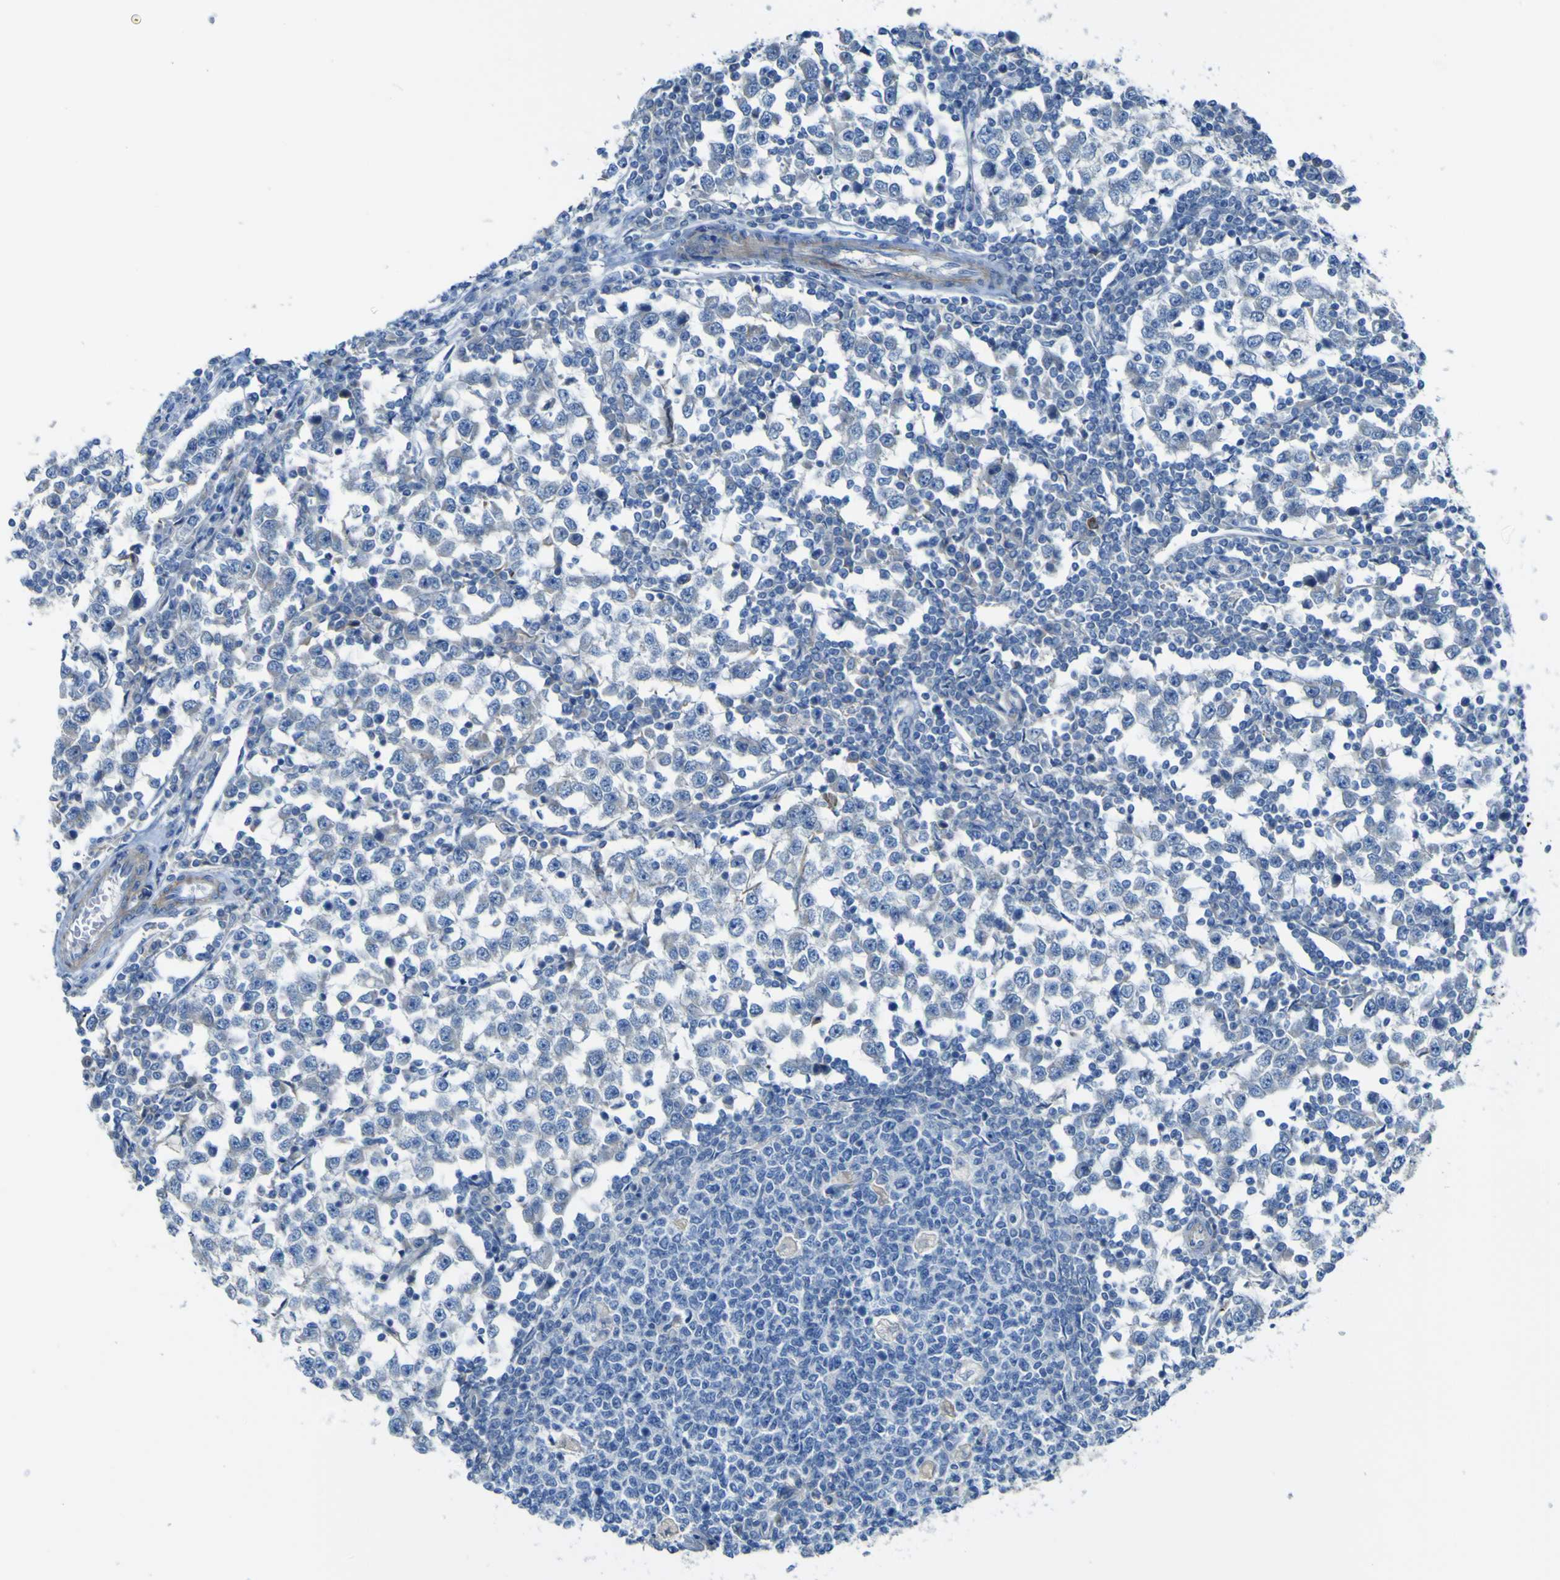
{"staining": {"intensity": "negative", "quantity": "none", "location": "none"}, "tissue": "testis cancer", "cell_type": "Tumor cells", "image_type": "cancer", "snomed": [{"axis": "morphology", "description": "Seminoma, NOS"}, {"axis": "topography", "description": "Testis"}], "caption": "Immunohistochemistry (IHC) of human testis cancer (seminoma) reveals no staining in tumor cells. Nuclei are stained in blue.", "gene": "ADGRA2", "patient": {"sex": "male", "age": 65}}